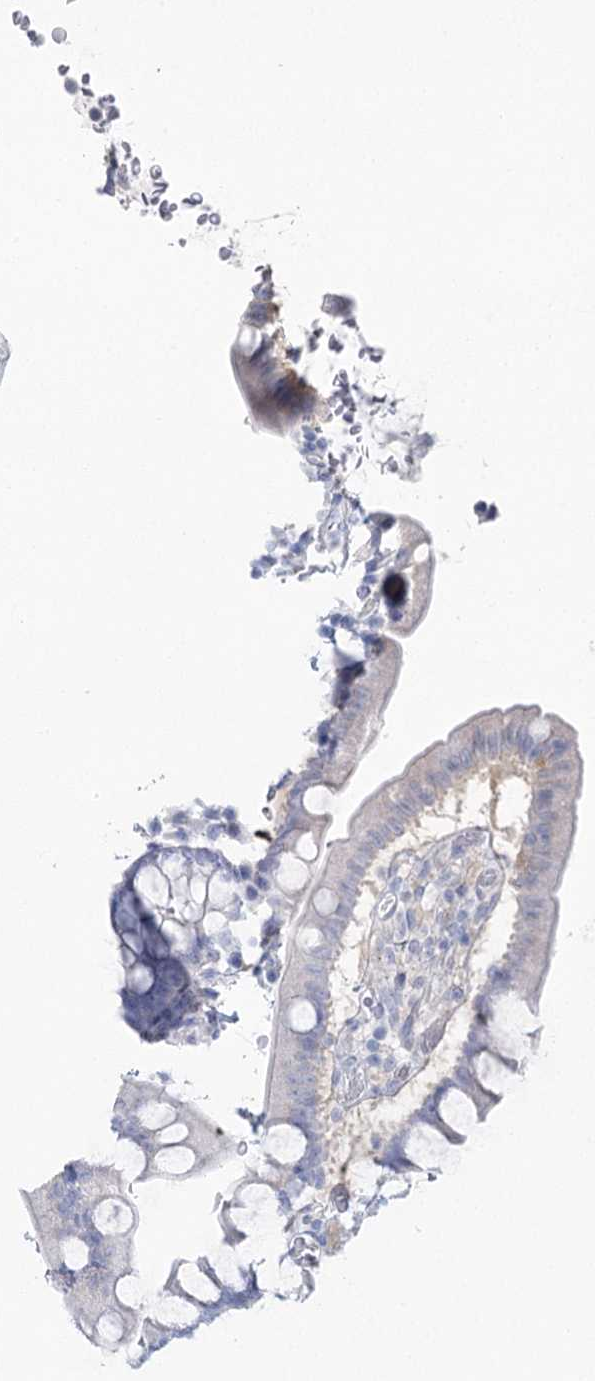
{"staining": {"intensity": "negative", "quantity": "none", "location": "none"}, "tissue": "small intestine", "cell_type": "Glandular cells", "image_type": "normal", "snomed": [{"axis": "morphology", "description": "Normal tissue, NOS"}, {"axis": "topography", "description": "Stomach, upper"}, {"axis": "topography", "description": "Stomach, lower"}, {"axis": "topography", "description": "Small intestine"}], "caption": "DAB immunohistochemical staining of normal human small intestine exhibits no significant staining in glandular cells.", "gene": "CCDC88A", "patient": {"sex": "male", "age": 68}}